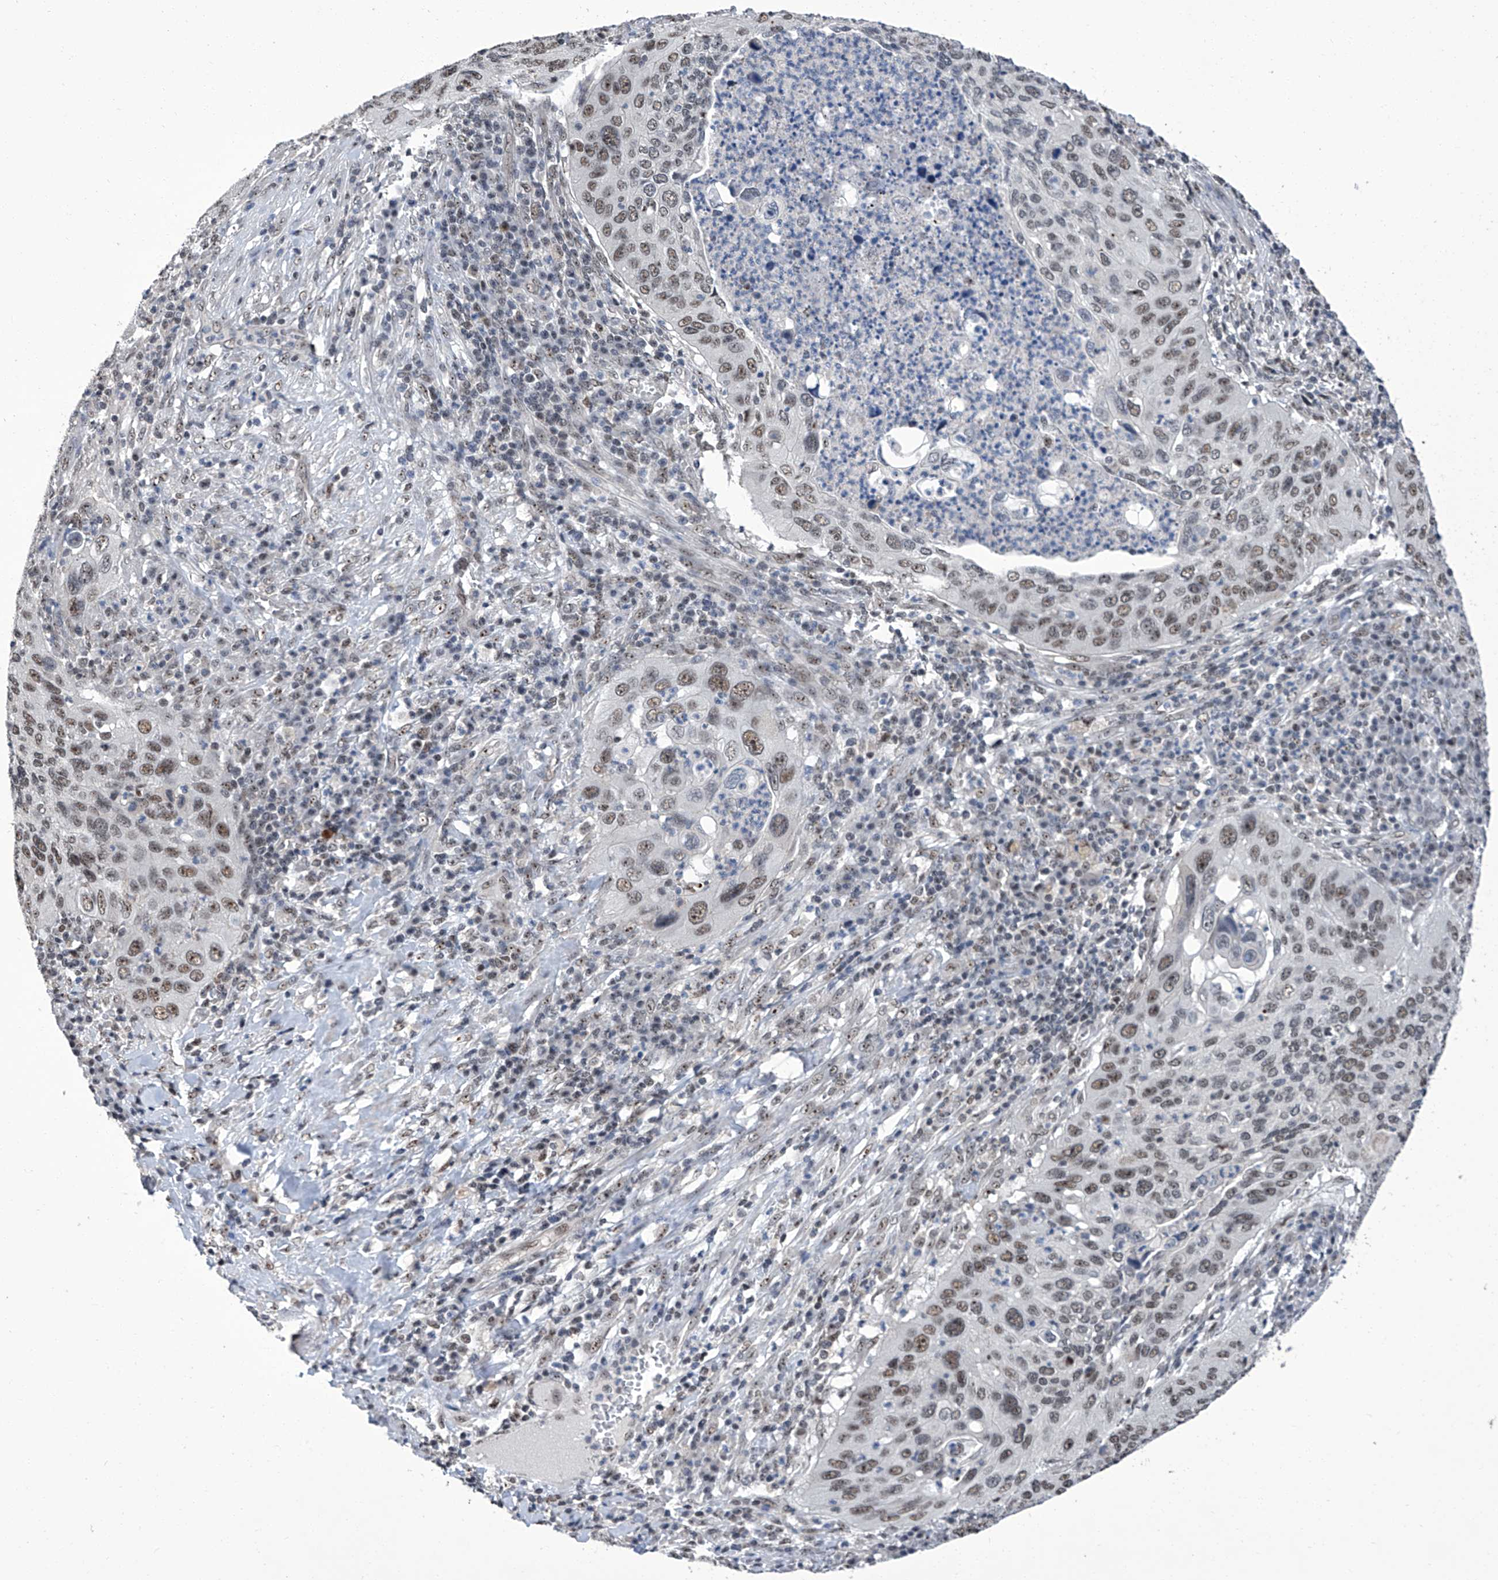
{"staining": {"intensity": "moderate", "quantity": "25%-75%", "location": "nuclear"}, "tissue": "cervical cancer", "cell_type": "Tumor cells", "image_type": "cancer", "snomed": [{"axis": "morphology", "description": "Squamous cell carcinoma, NOS"}, {"axis": "topography", "description": "Cervix"}], "caption": "Human cervical cancer (squamous cell carcinoma) stained for a protein (brown) demonstrates moderate nuclear positive positivity in about 25%-75% of tumor cells.", "gene": "CMTR1", "patient": {"sex": "female", "age": 38}}